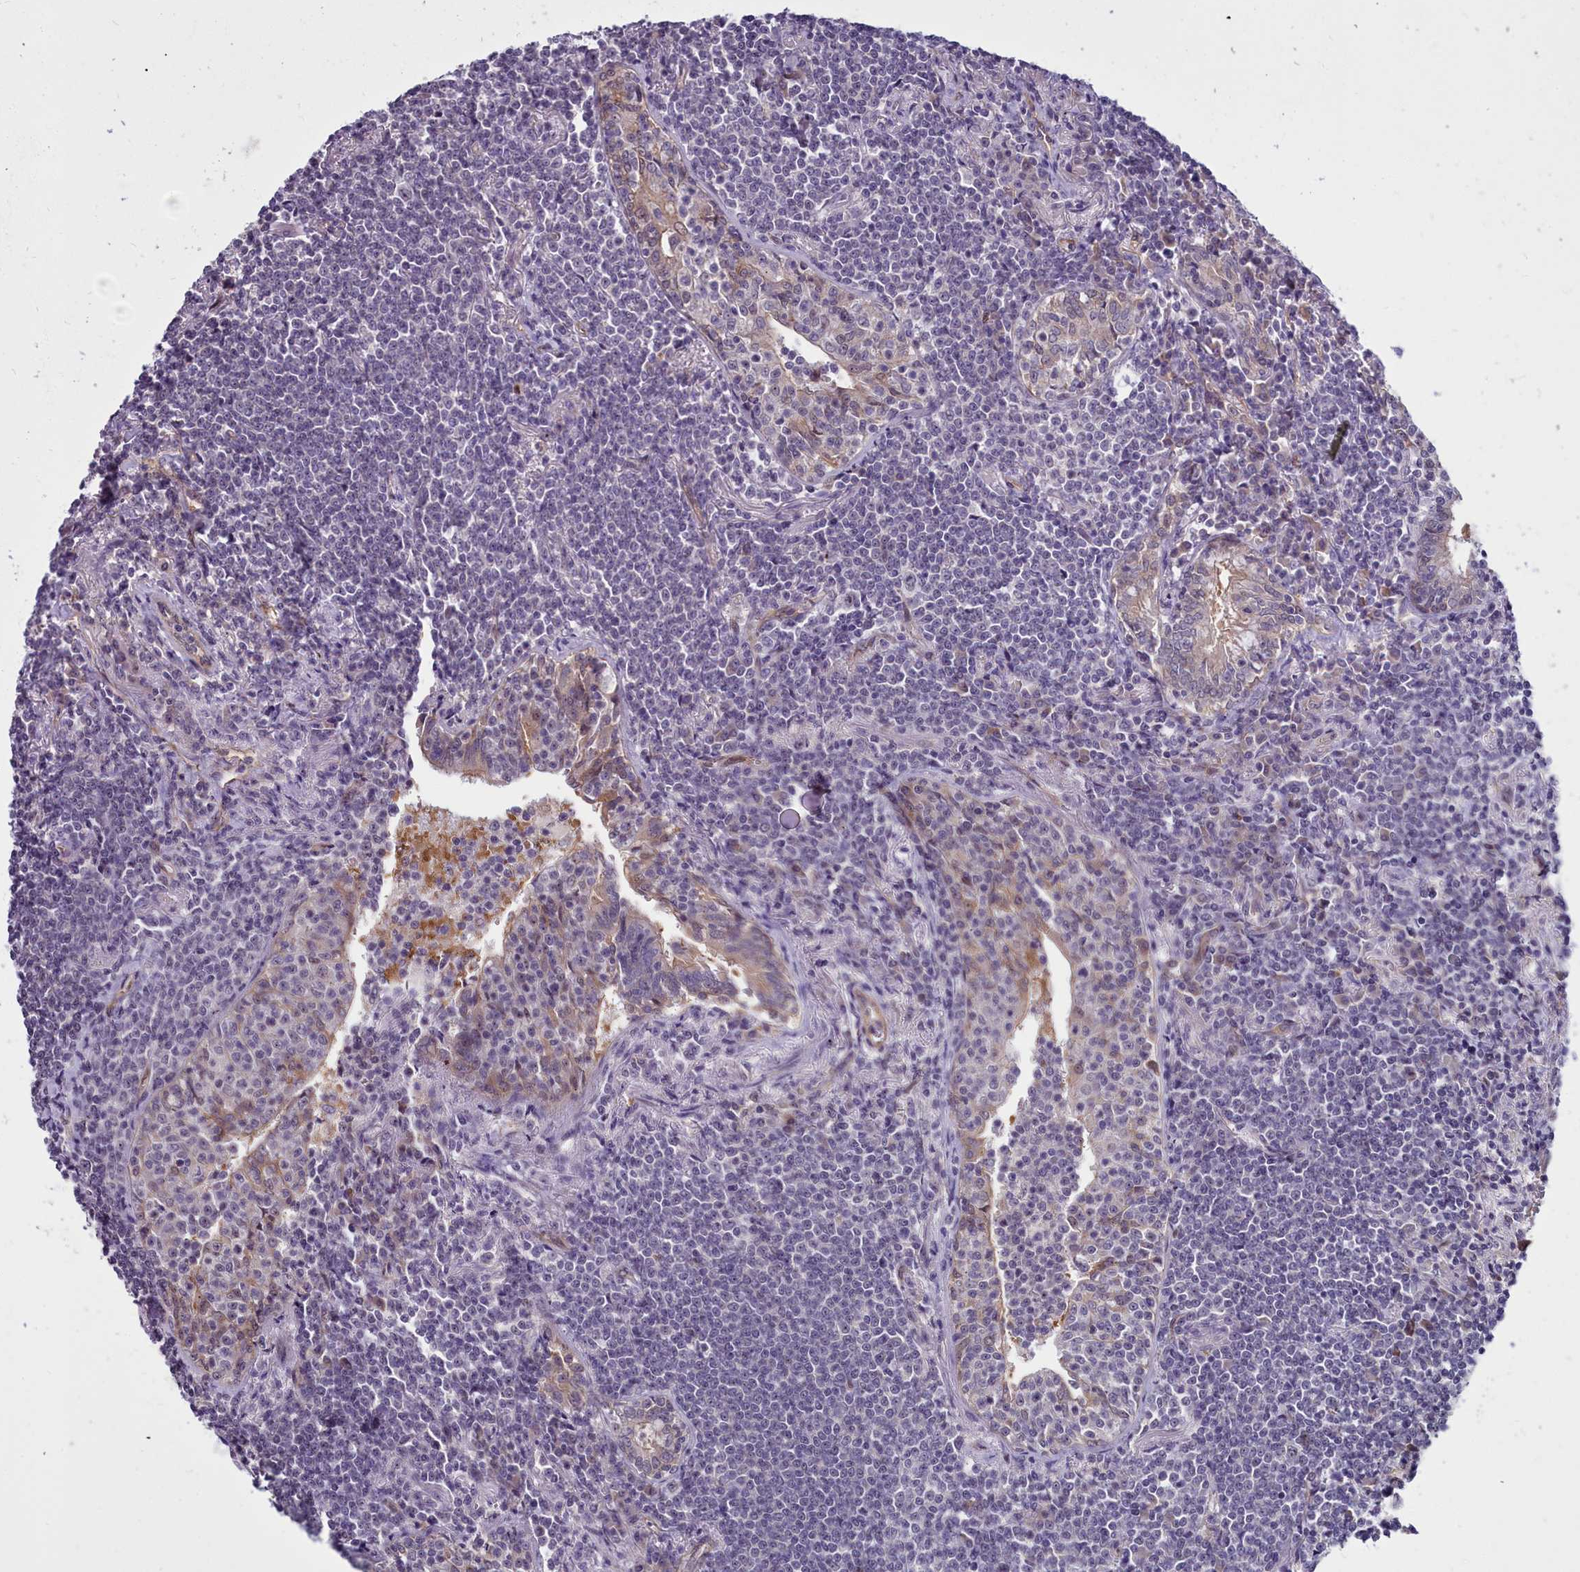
{"staining": {"intensity": "negative", "quantity": "none", "location": "none"}, "tissue": "lymphoma", "cell_type": "Tumor cells", "image_type": "cancer", "snomed": [{"axis": "morphology", "description": "Malignant lymphoma, non-Hodgkin's type, Low grade"}, {"axis": "topography", "description": "Lung"}], "caption": "An immunohistochemistry (IHC) photomicrograph of malignant lymphoma, non-Hodgkin's type (low-grade) is shown. There is no staining in tumor cells of malignant lymphoma, non-Hodgkin's type (low-grade). Nuclei are stained in blue.", "gene": "BCAR1", "patient": {"sex": "female", "age": 71}}